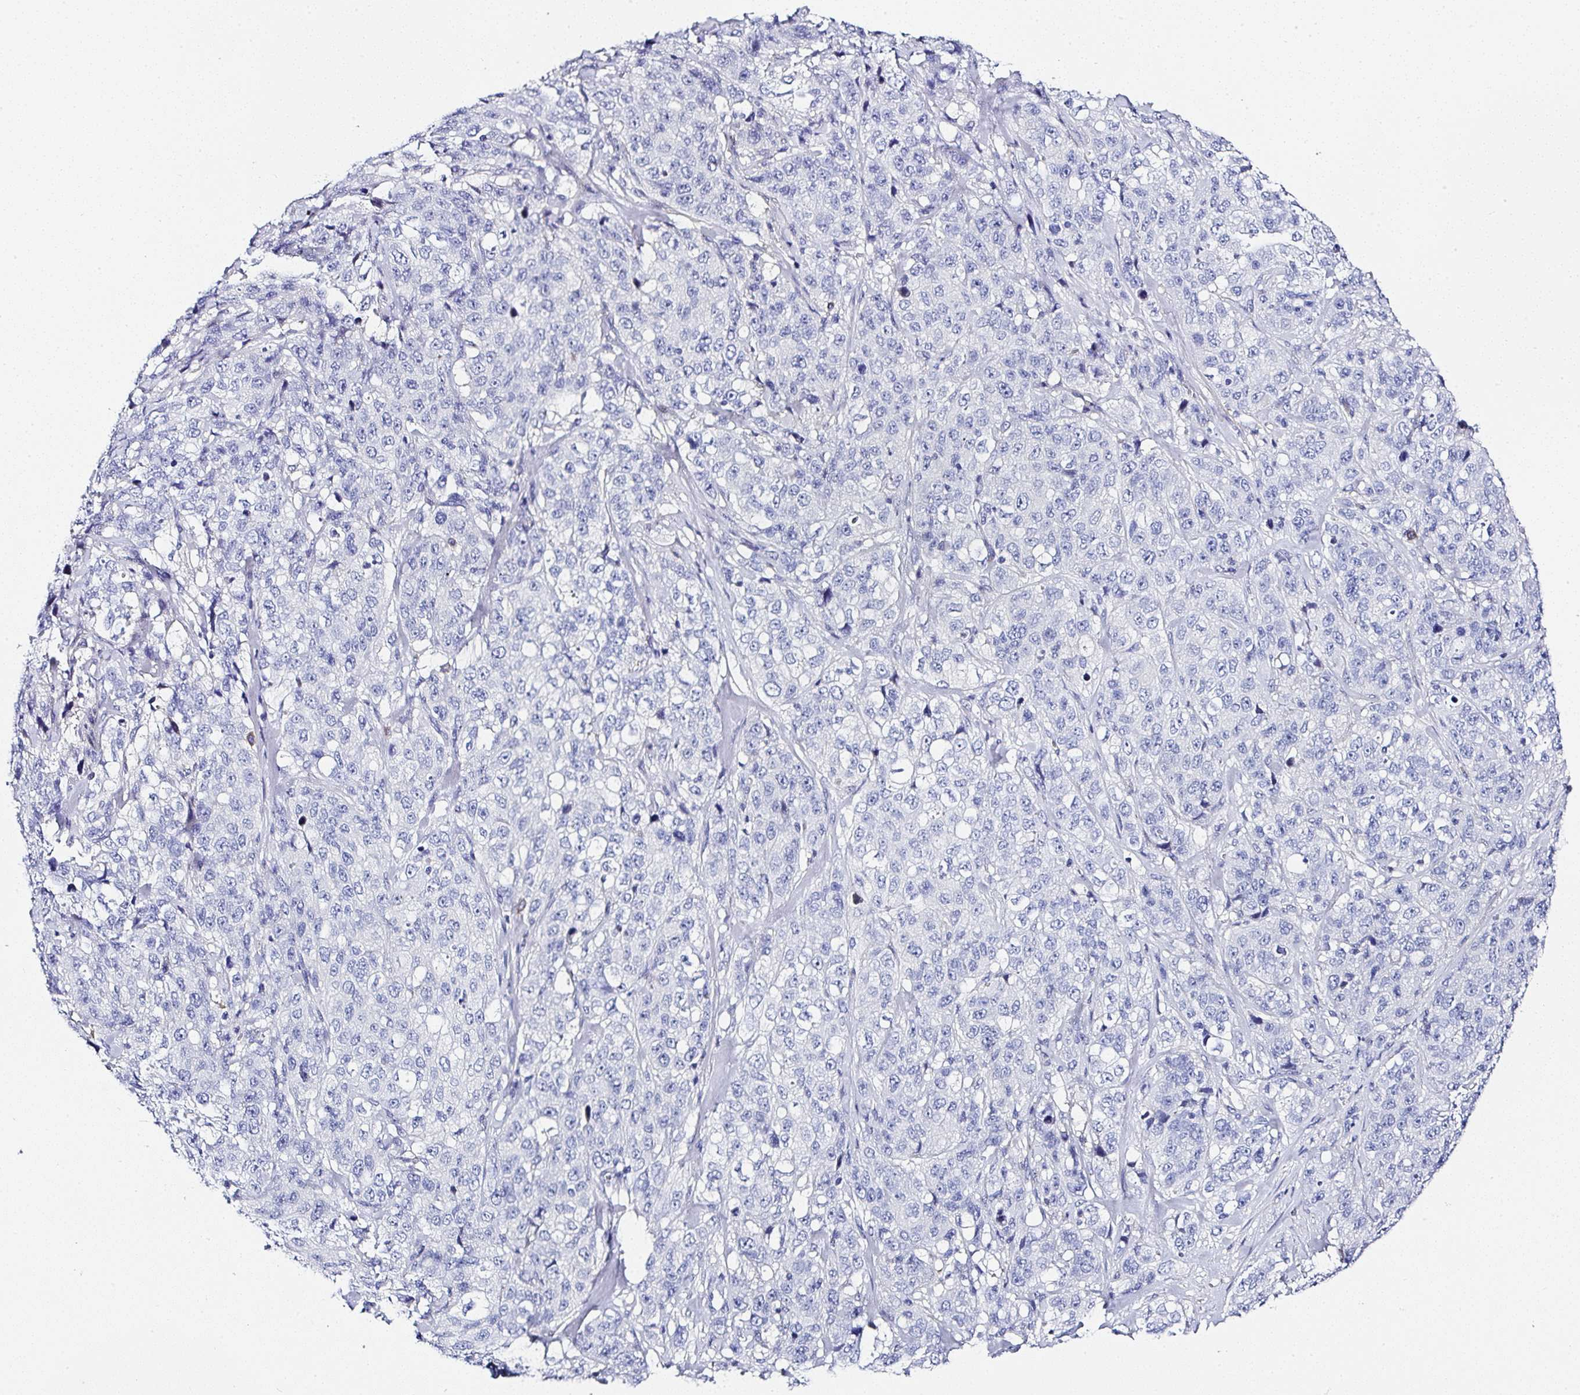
{"staining": {"intensity": "negative", "quantity": "none", "location": "none"}, "tissue": "stomach cancer", "cell_type": "Tumor cells", "image_type": "cancer", "snomed": [{"axis": "morphology", "description": "Adenocarcinoma, NOS"}, {"axis": "topography", "description": "Stomach"}], "caption": "IHC of stomach cancer (adenocarcinoma) exhibits no staining in tumor cells.", "gene": "PPFIA4", "patient": {"sex": "male", "age": 48}}